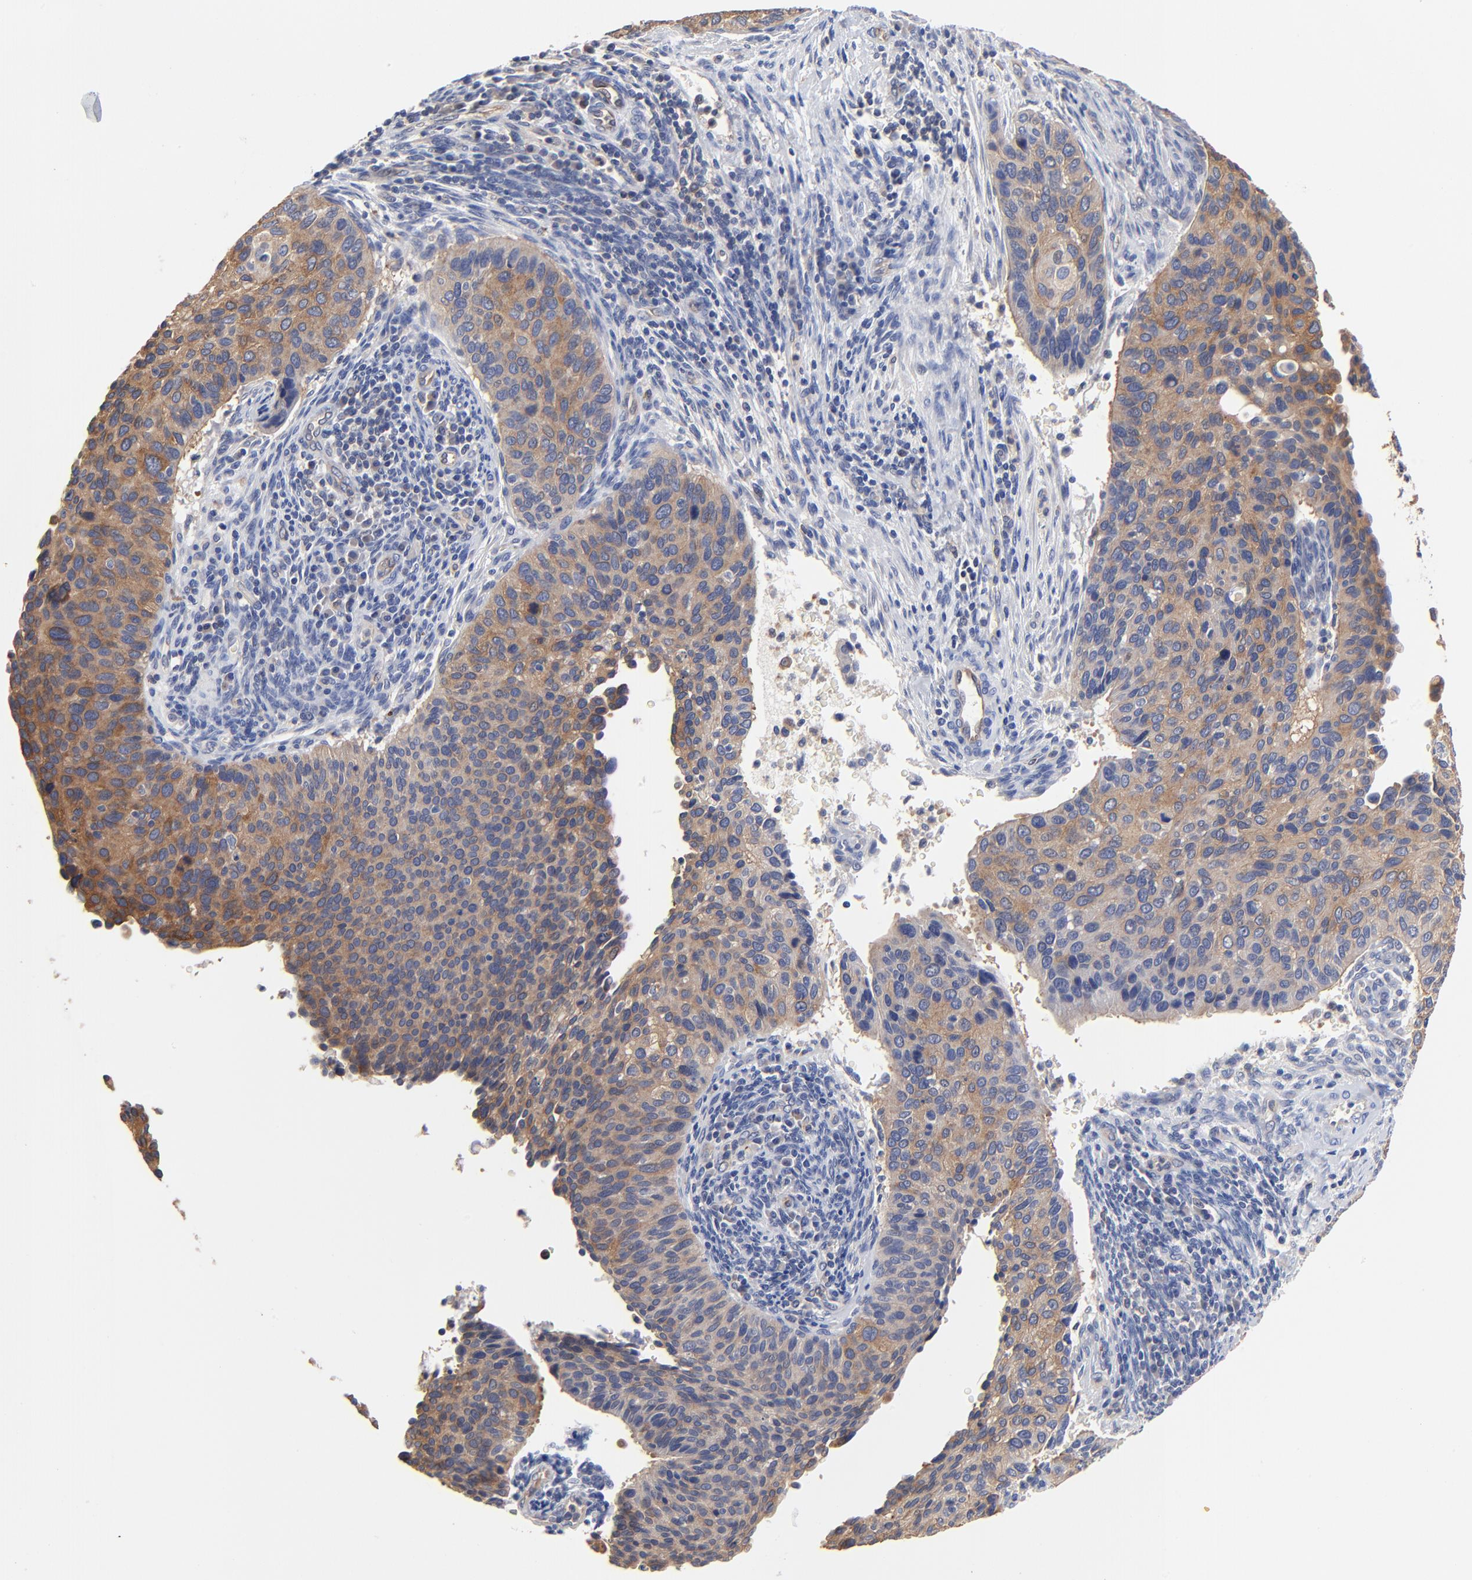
{"staining": {"intensity": "moderate", "quantity": ">75%", "location": "cytoplasmic/membranous"}, "tissue": "cervical cancer", "cell_type": "Tumor cells", "image_type": "cancer", "snomed": [{"axis": "morphology", "description": "Adenocarcinoma, NOS"}, {"axis": "topography", "description": "Cervix"}], "caption": "Immunohistochemistry (IHC) of adenocarcinoma (cervical) shows medium levels of moderate cytoplasmic/membranous staining in about >75% of tumor cells.", "gene": "FBXL2", "patient": {"sex": "female", "age": 29}}